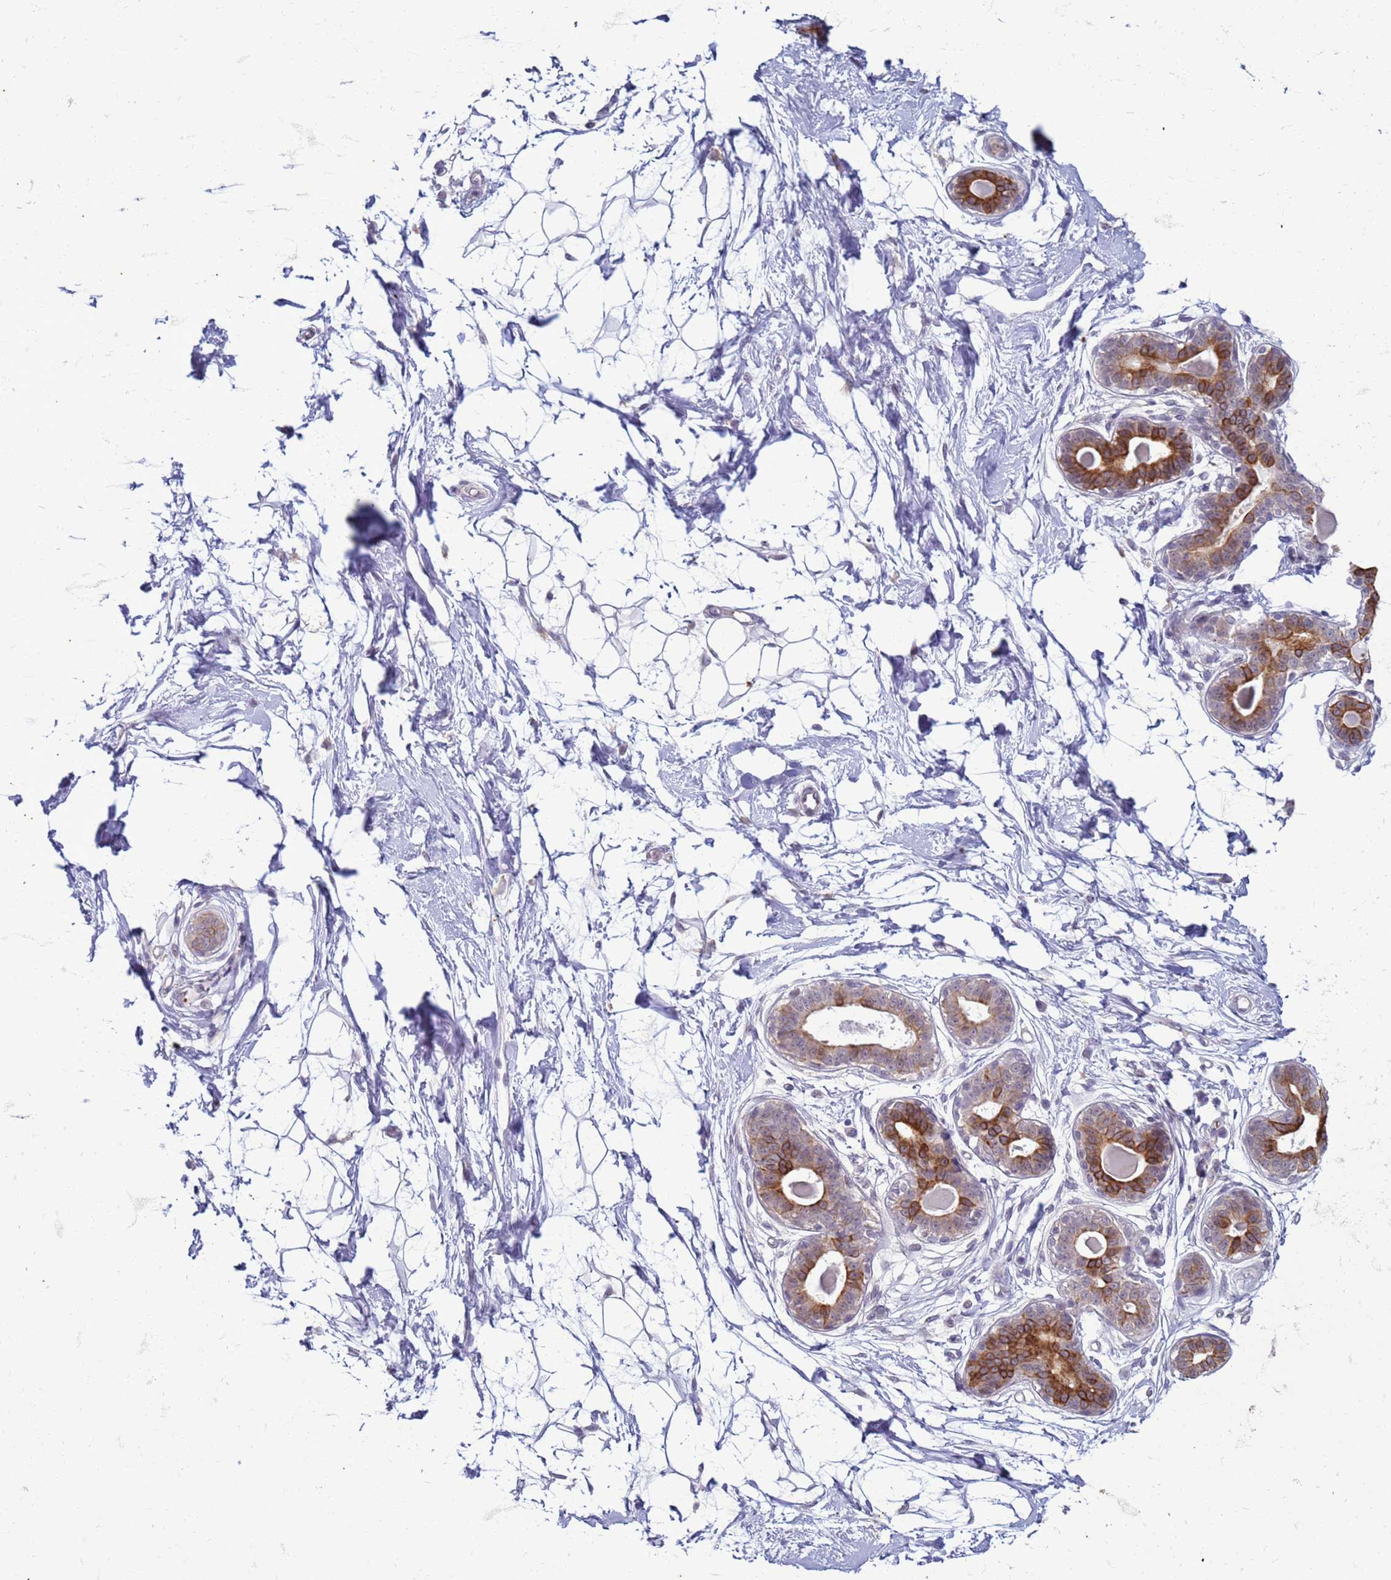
{"staining": {"intensity": "negative", "quantity": "none", "location": "none"}, "tissue": "breast", "cell_type": "Adipocytes", "image_type": "normal", "snomed": [{"axis": "morphology", "description": "Normal tissue, NOS"}, {"axis": "topography", "description": "Breast"}], "caption": "This histopathology image is of unremarkable breast stained with immunohistochemistry (IHC) to label a protein in brown with the nuclei are counter-stained blue. There is no expression in adipocytes.", "gene": "SLC15A3", "patient": {"sex": "female", "age": 45}}